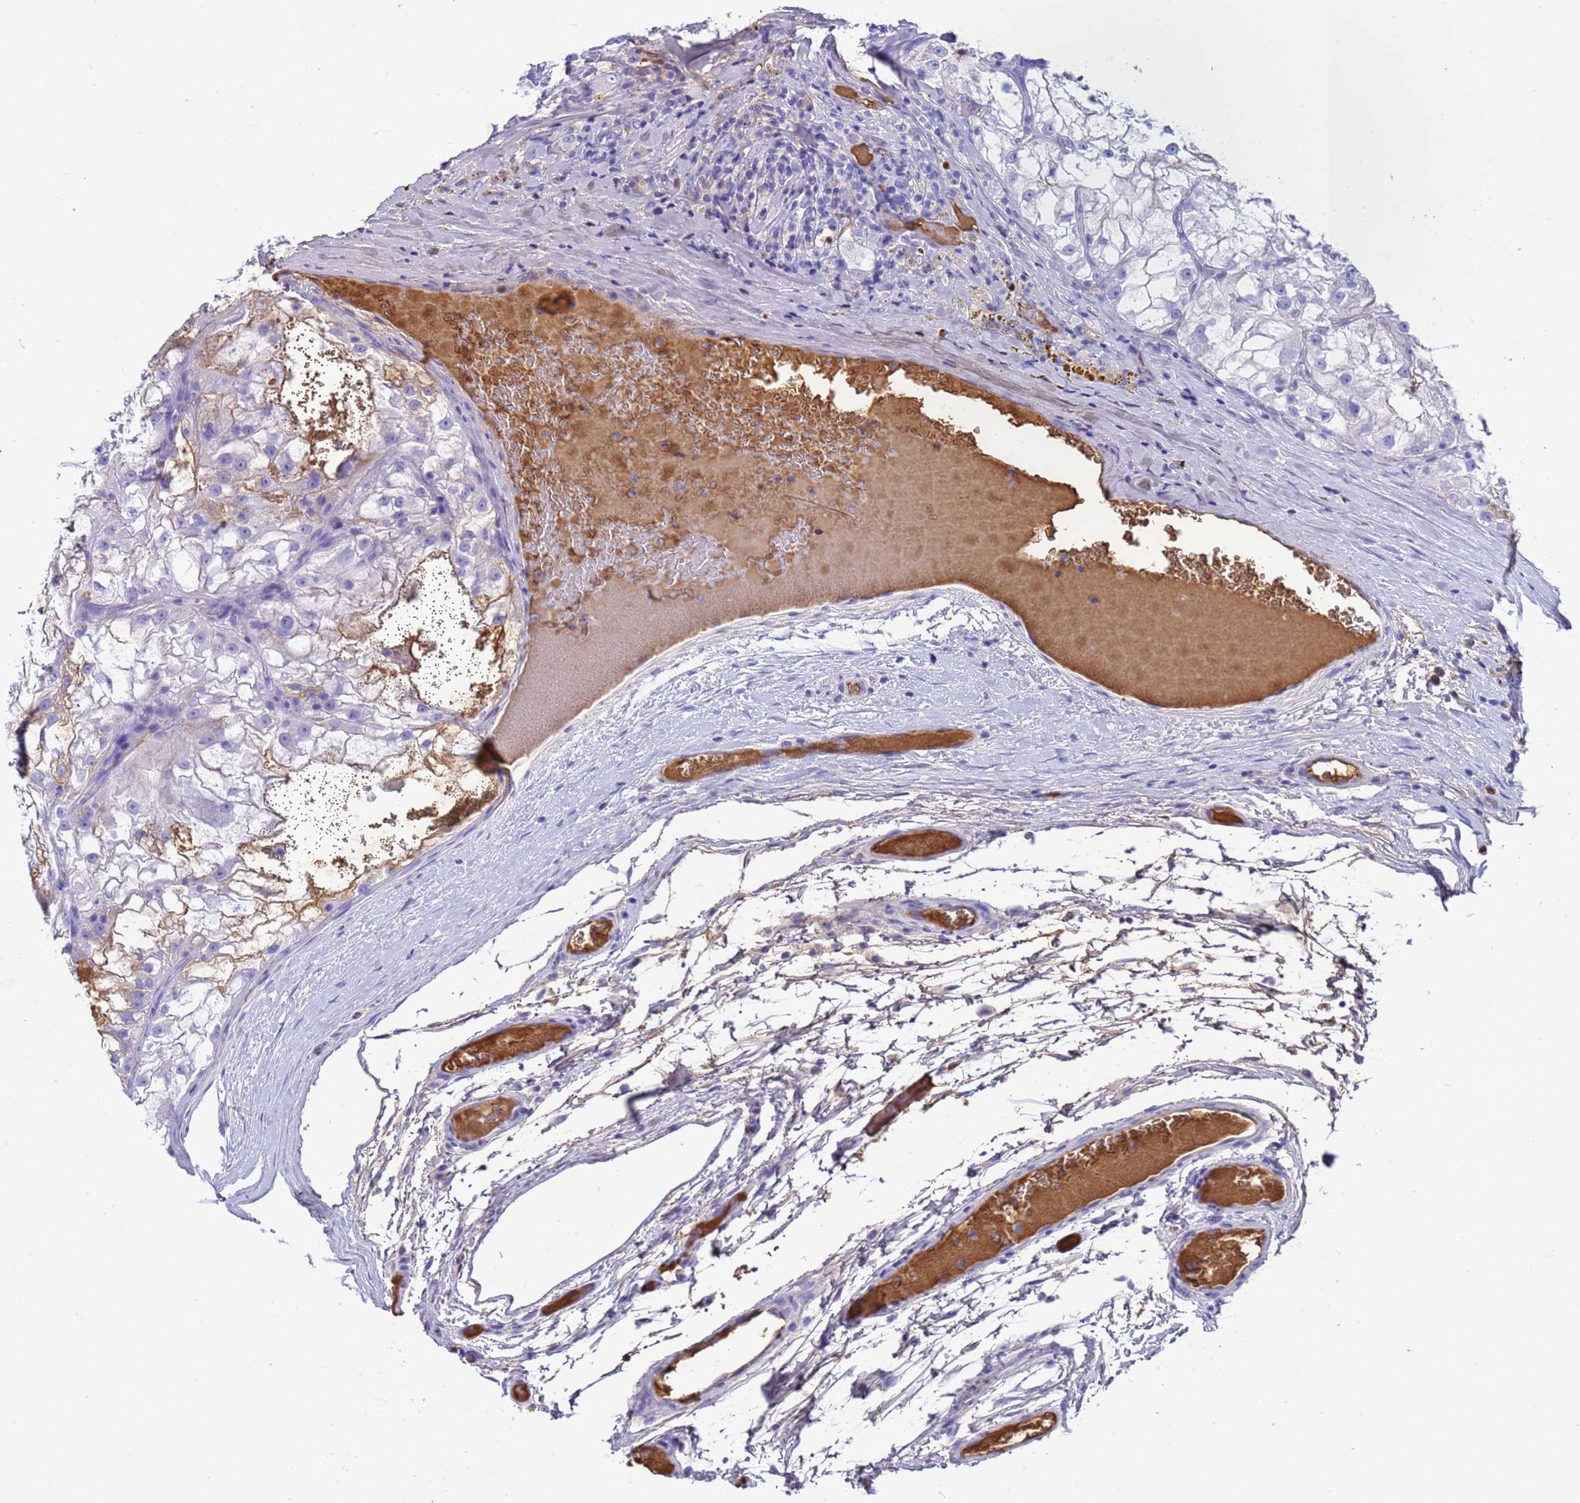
{"staining": {"intensity": "negative", "quantity": "none", "location": "none"}, "tissue": "renal cancer", "cell_type": "Tumor cells", "image_type": "cancer", "snomed": [{"axis": "morphology", "description": "Adenocarcinoma, NOS"}, {"axis": "topography", "description": "Kidney"}], "caption": "Human adenocarcinoma (renal) stained for a protein using immunohistochemistry (IHC) reveals no positivity in tumor cells.", "gene": "H1-7", "patient": {"sex": "female", "age": 72}}